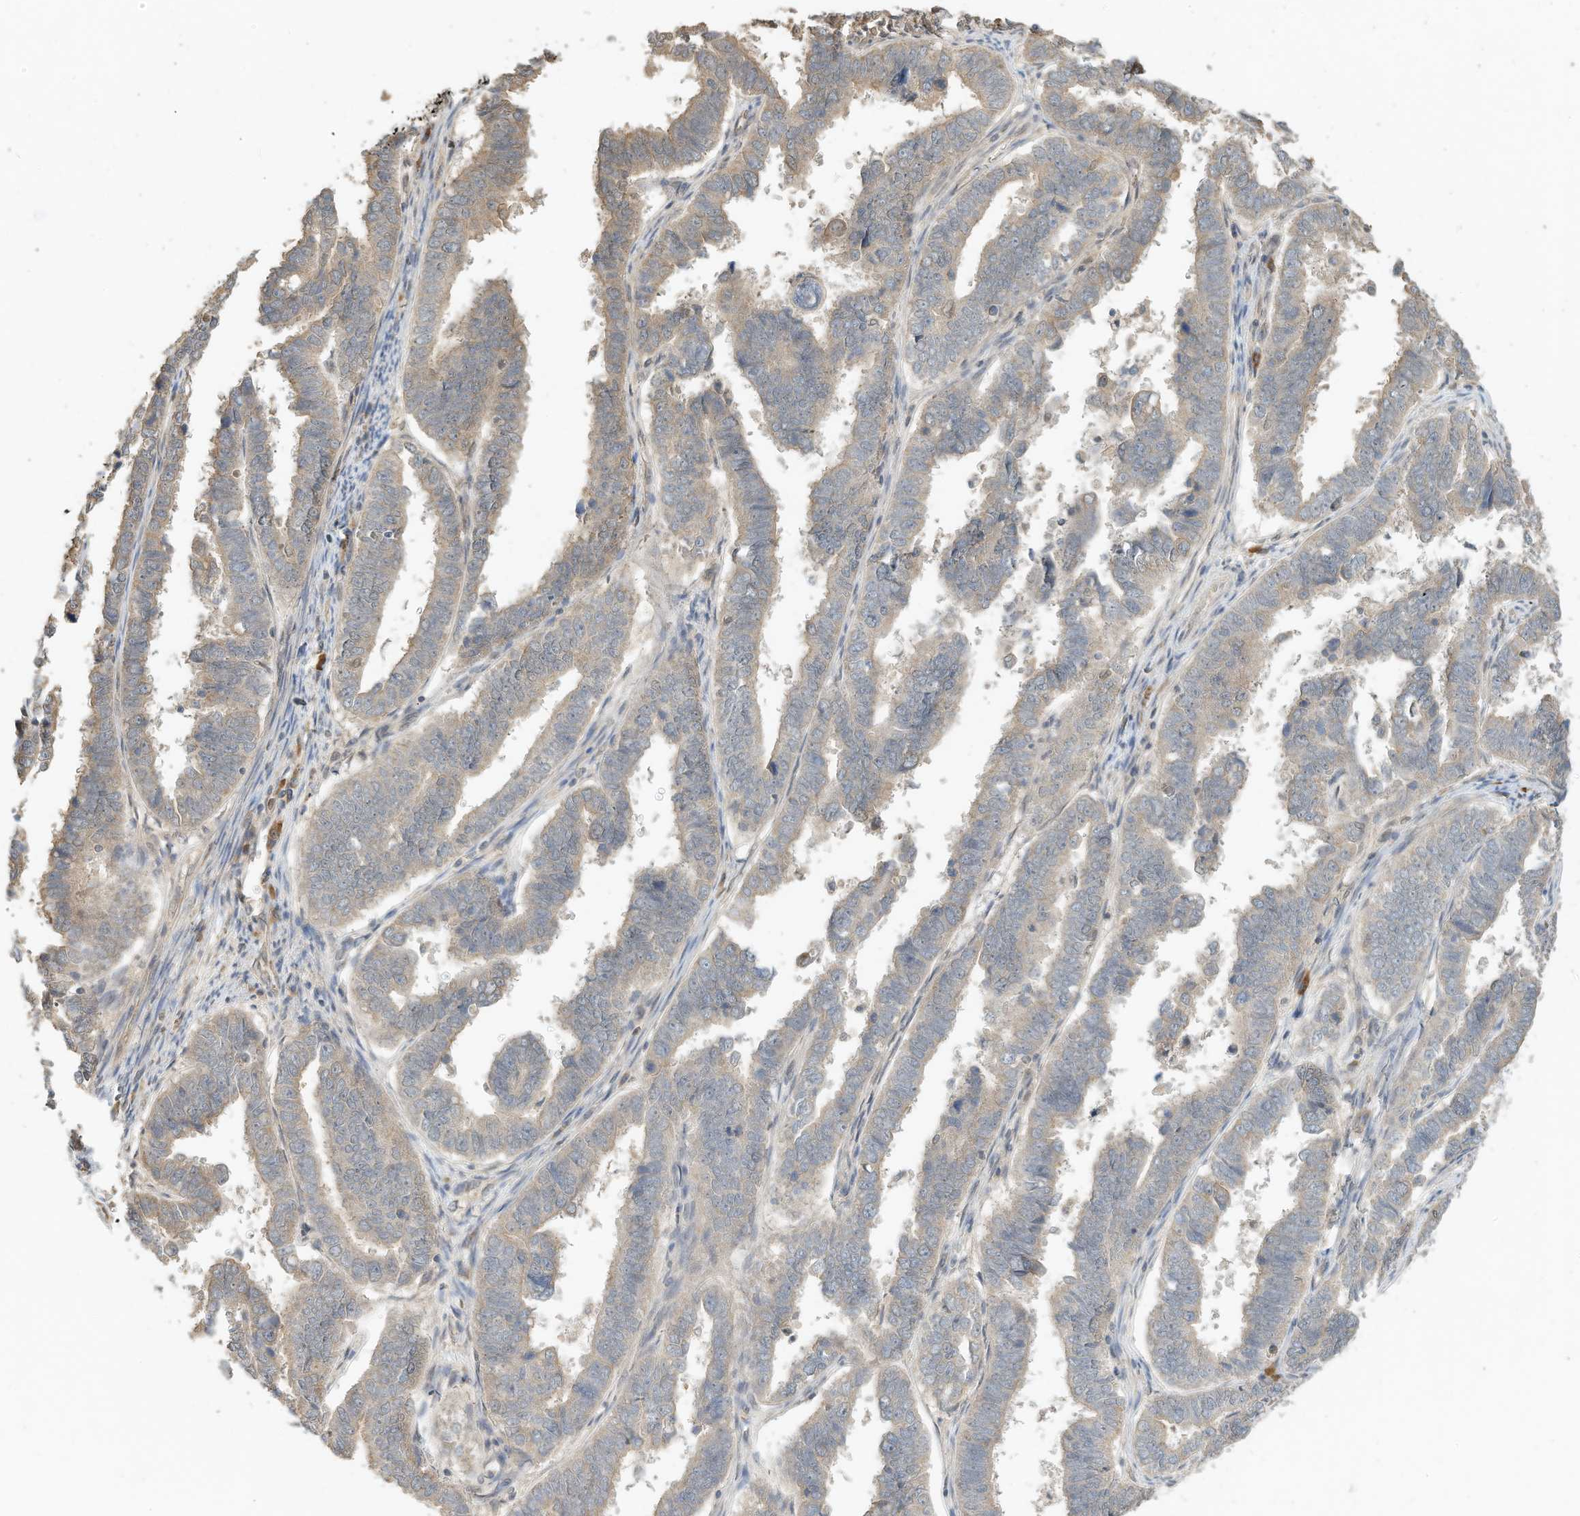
{"staining": {"intensity": "weak", "quantity": ">75%", "location": "cytoplasmic/membranous"}, "tissue": "endometrial cancer", "cell_type": "Tumor cells", "image_type": "cancer", "snomed": [{"axis": "morphology", "description": "Adenocarcinoma, NOS"}, {"axis": "topography", "description": "Endometrium"}], "caption": "Protein staining of endometrial adenocarcinoma tissue demonstrates weak cytoplasmic/membranous positivity in approximately >75% of tumor cells.", "gene": "OFD1", "patient": {"sex": "female", "age": 75}}